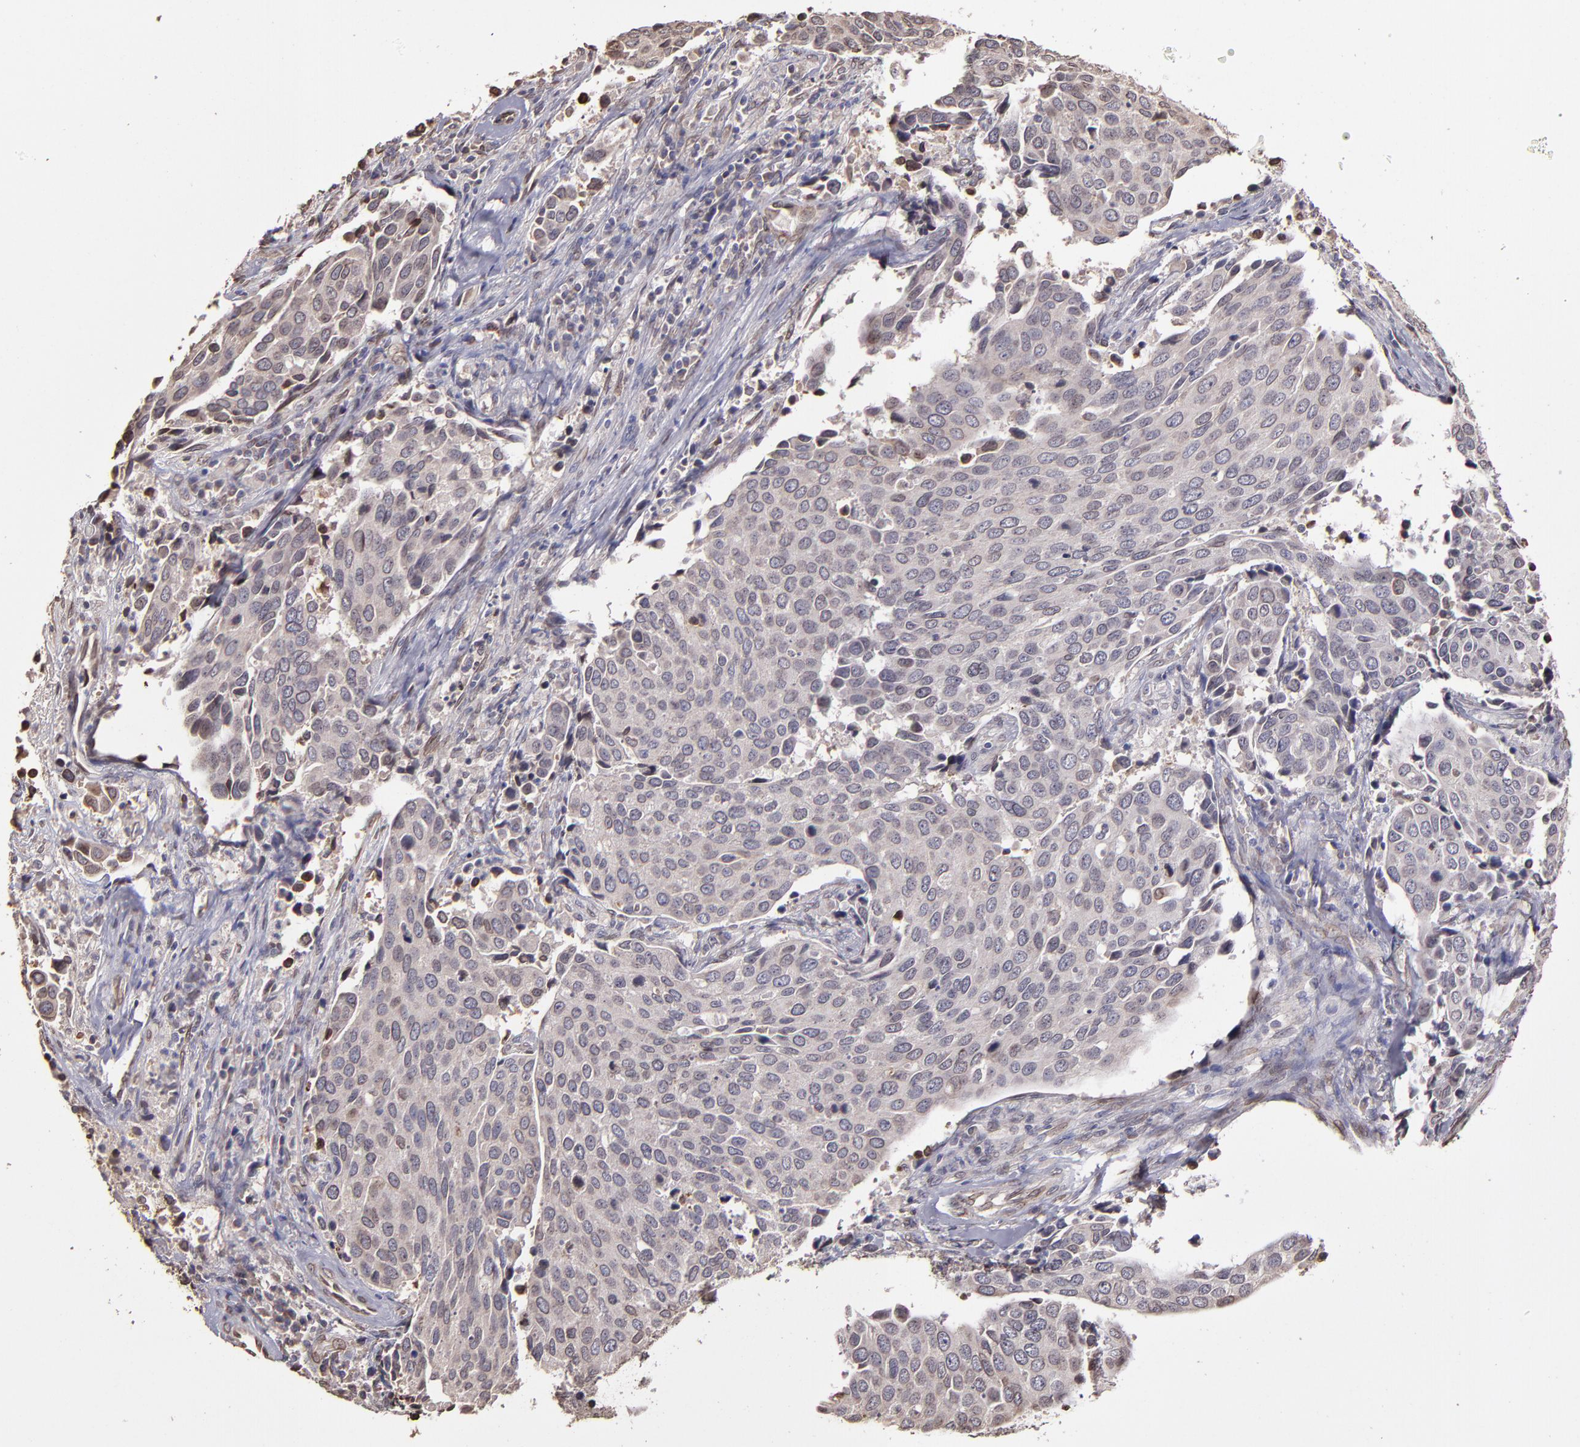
{"staining": {"intensity": "moderate", "quantity": ">75%", "location": "cytoplasmic/membranous"}, "tissue": "cervical cancer", "cell_type": "Tumor cells", "image_type": "cancer", "snomed": [{"axis": "morphology", "description": "Squamous cell carcinoma, NOS"}, {"axis": "topography", "description": "Cervix"}], "caption": "Immunohistochemistry (IHC) photomicrograph of cervical cancer (squamous cell carcinoma) stained for a protein (brown), which shows medium levels of moderate cytoplasmic/membranous expression in approximately >75% of tumor cells.", "gene": "PUM3", "patient": {"sex": "female", "age": 54}}